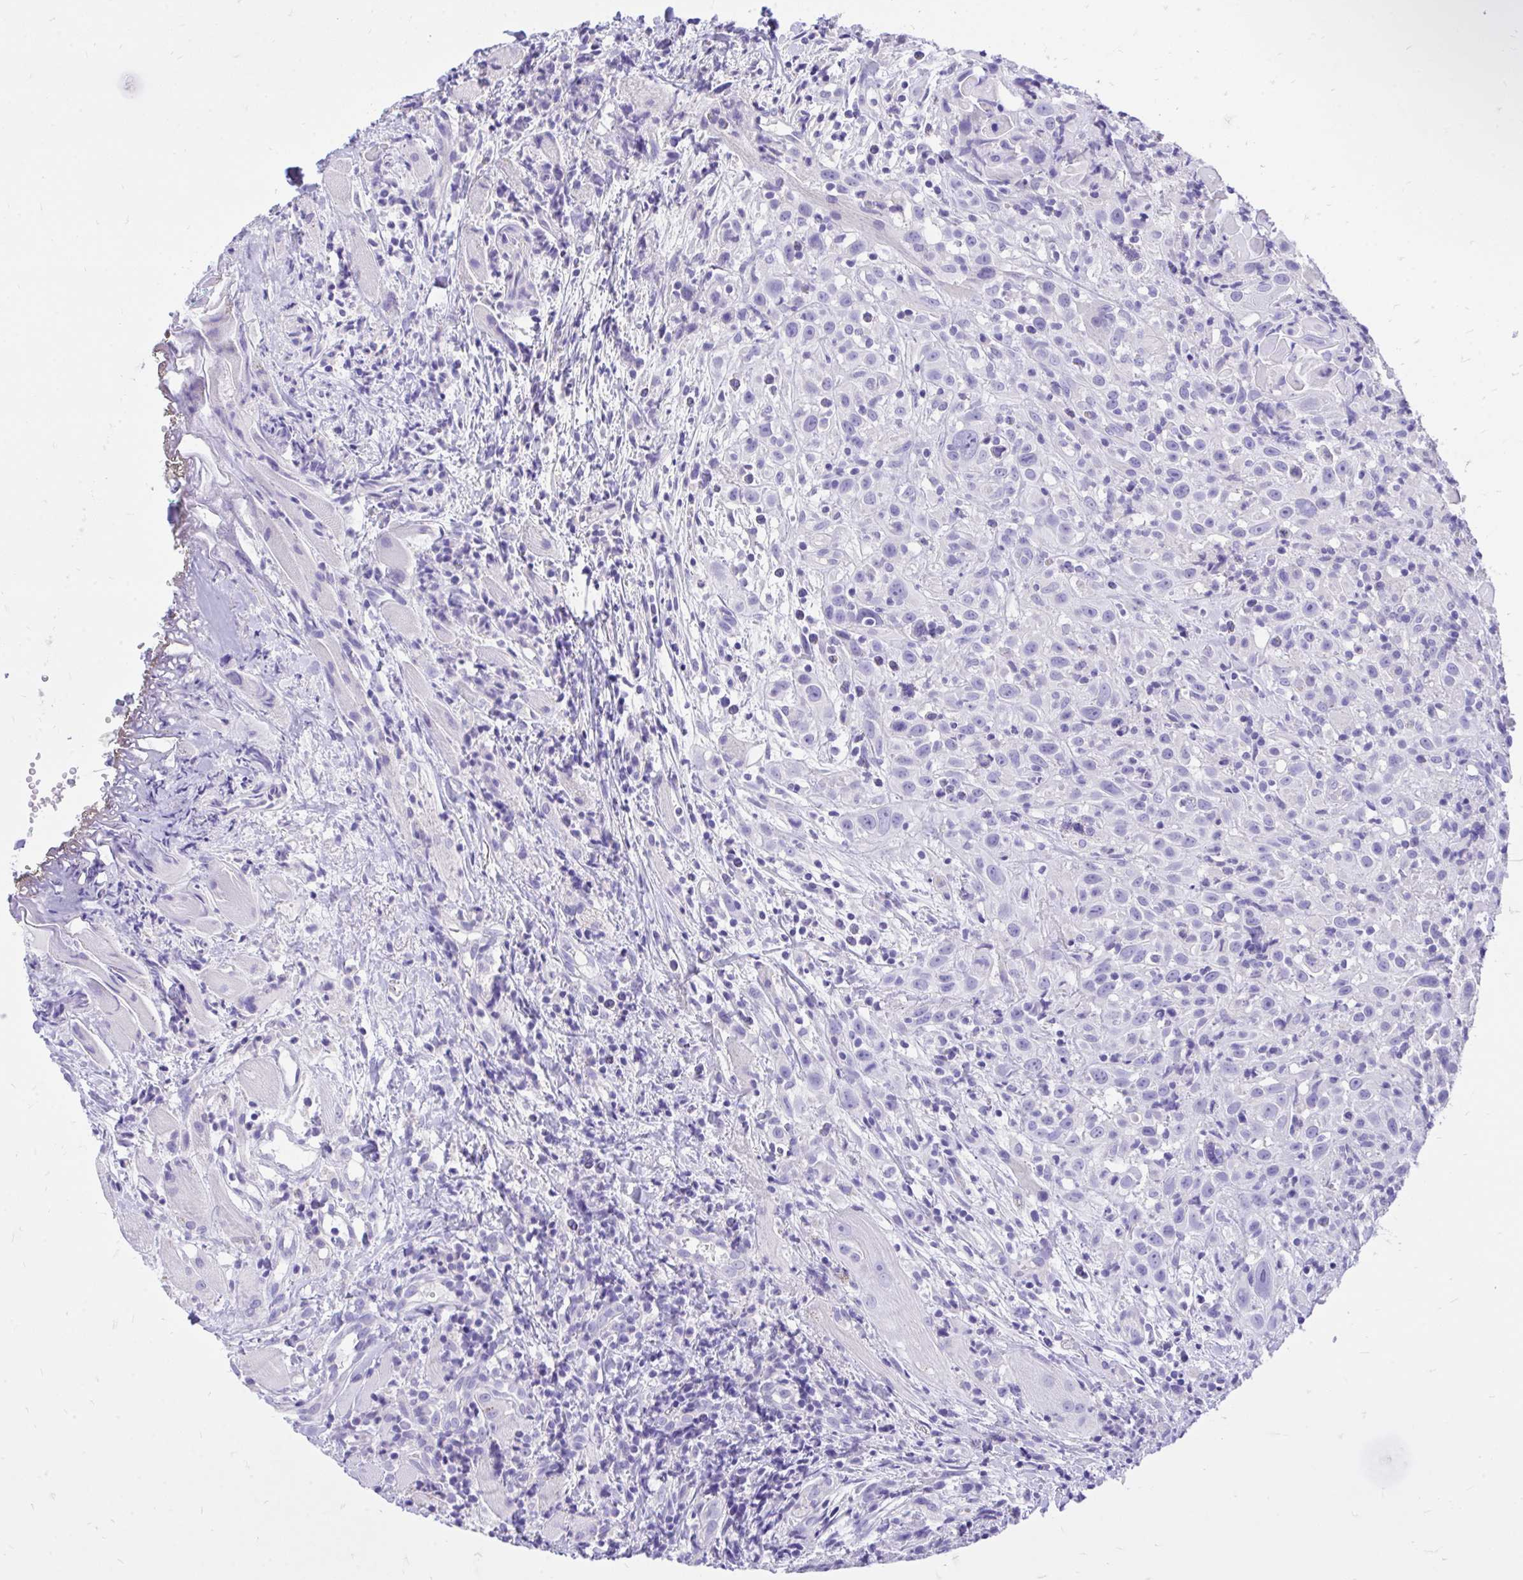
{"staining": {"intensity": "negative", "quantity": "none", "location": "none"}, "tissue": "head and neck cancer", "cell_type": "Tumor cells", "image_type": "cancer", "snomed": [{"axis": "morphology", "description": "Squamous cell carcinoma, NOS"}, {"axis": "topography", "description": "Head-Neck"}], "caption": "Tumor cells are negative for brown protein staining in squamous cell carcinoma (head and neck).", "gene": "MON1A", "patient": {"sex": "female", "age": 95}}